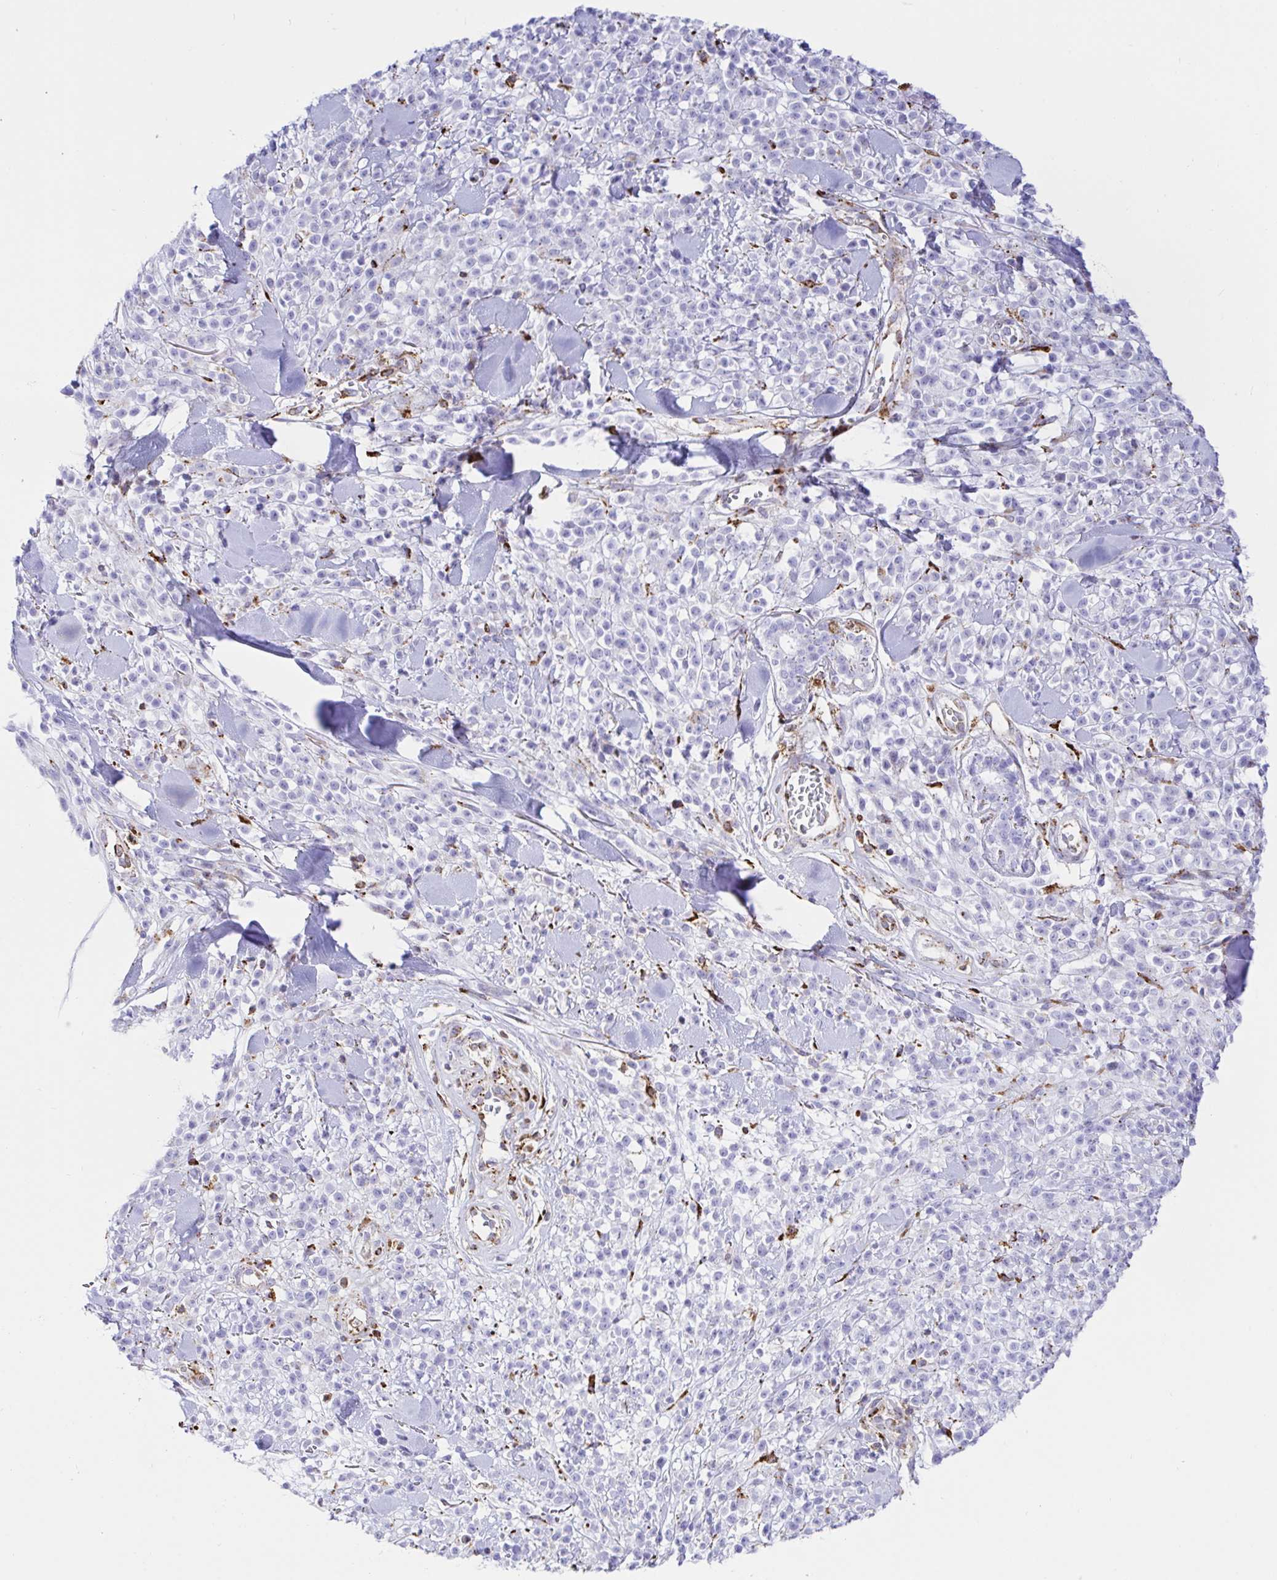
{"staining": {"intensity": "negative", "quantity": "none", "location": "none"}, "tissue": "melanoma", "cell_type": "Tumor cells", "image_type": "cancer", "snomed": [{"axis": "morphology", "description": "Malignant melanoma, NOS"}, {"axis": "topography", "description": "Skin"}, {"axis": "topography", "description": "Skin of trunk"}], "caption": "High power microscopy photomicrograph of an IHC histopathology image of malignant melanoma, revealing no significant staining in tumor cells.", "gene": "CLGN", "patient": {"sex": "male", "age": 74}}